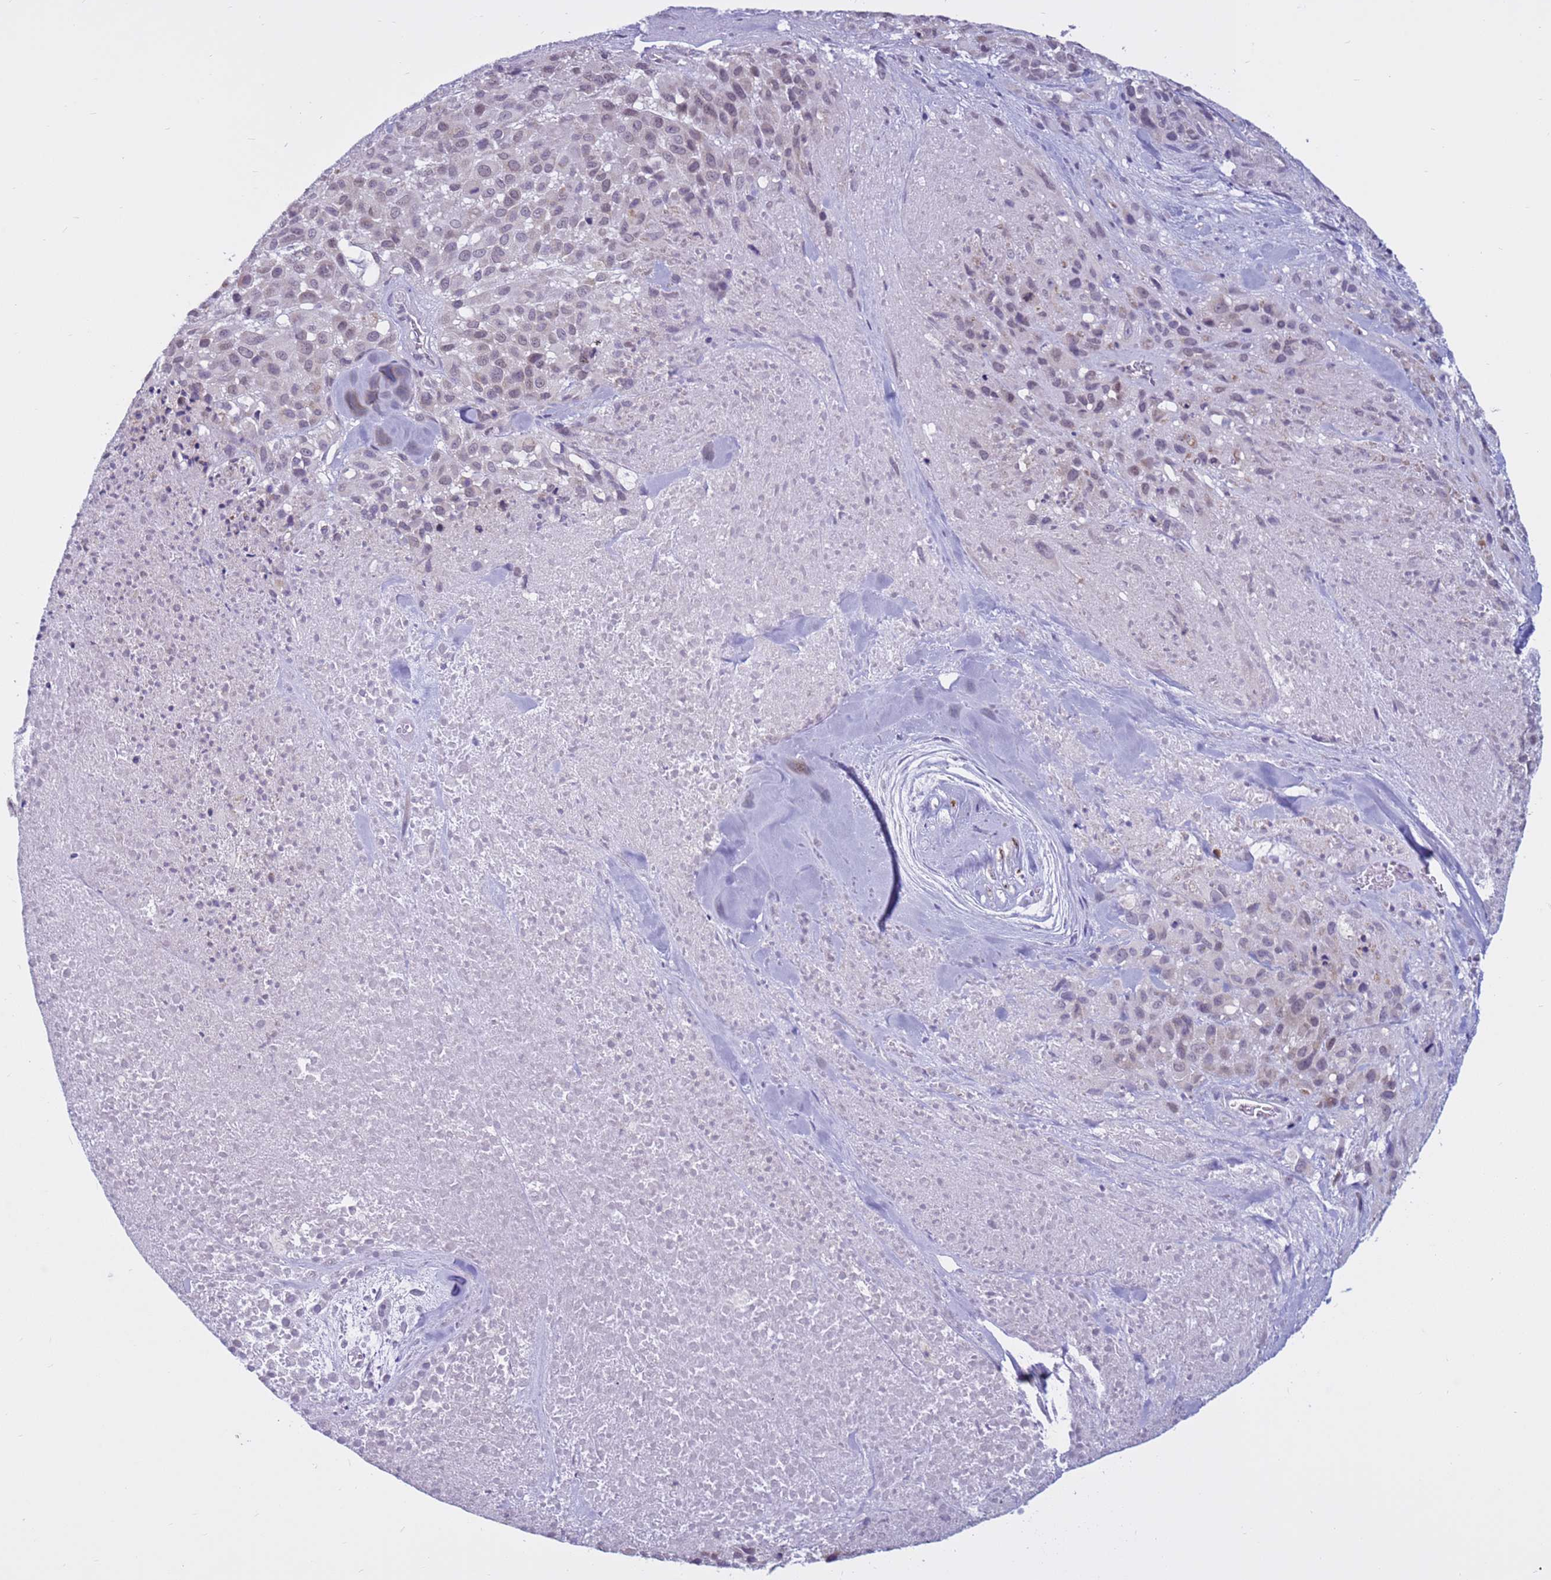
{"staining": {"intensity": "negative", "quantity": "none", "location": "none"}, "tissue": "melanoma", "cell_type": "Tumor cells", "image_type": "cancer", "snomed": [{"axis": "morphology", "description": "Malignant melanoma, Metastatic site"}, {"axis": "topography", "description": "Skin"}], "caption": "Immunohistochemical staining of malignant melanoma (metastatic site) shows no significant staining in tumor cells. (DAB IHC, high magnification).", "gene": "CDK2AP2", "patient": {"sex": "female", "age": 81}}